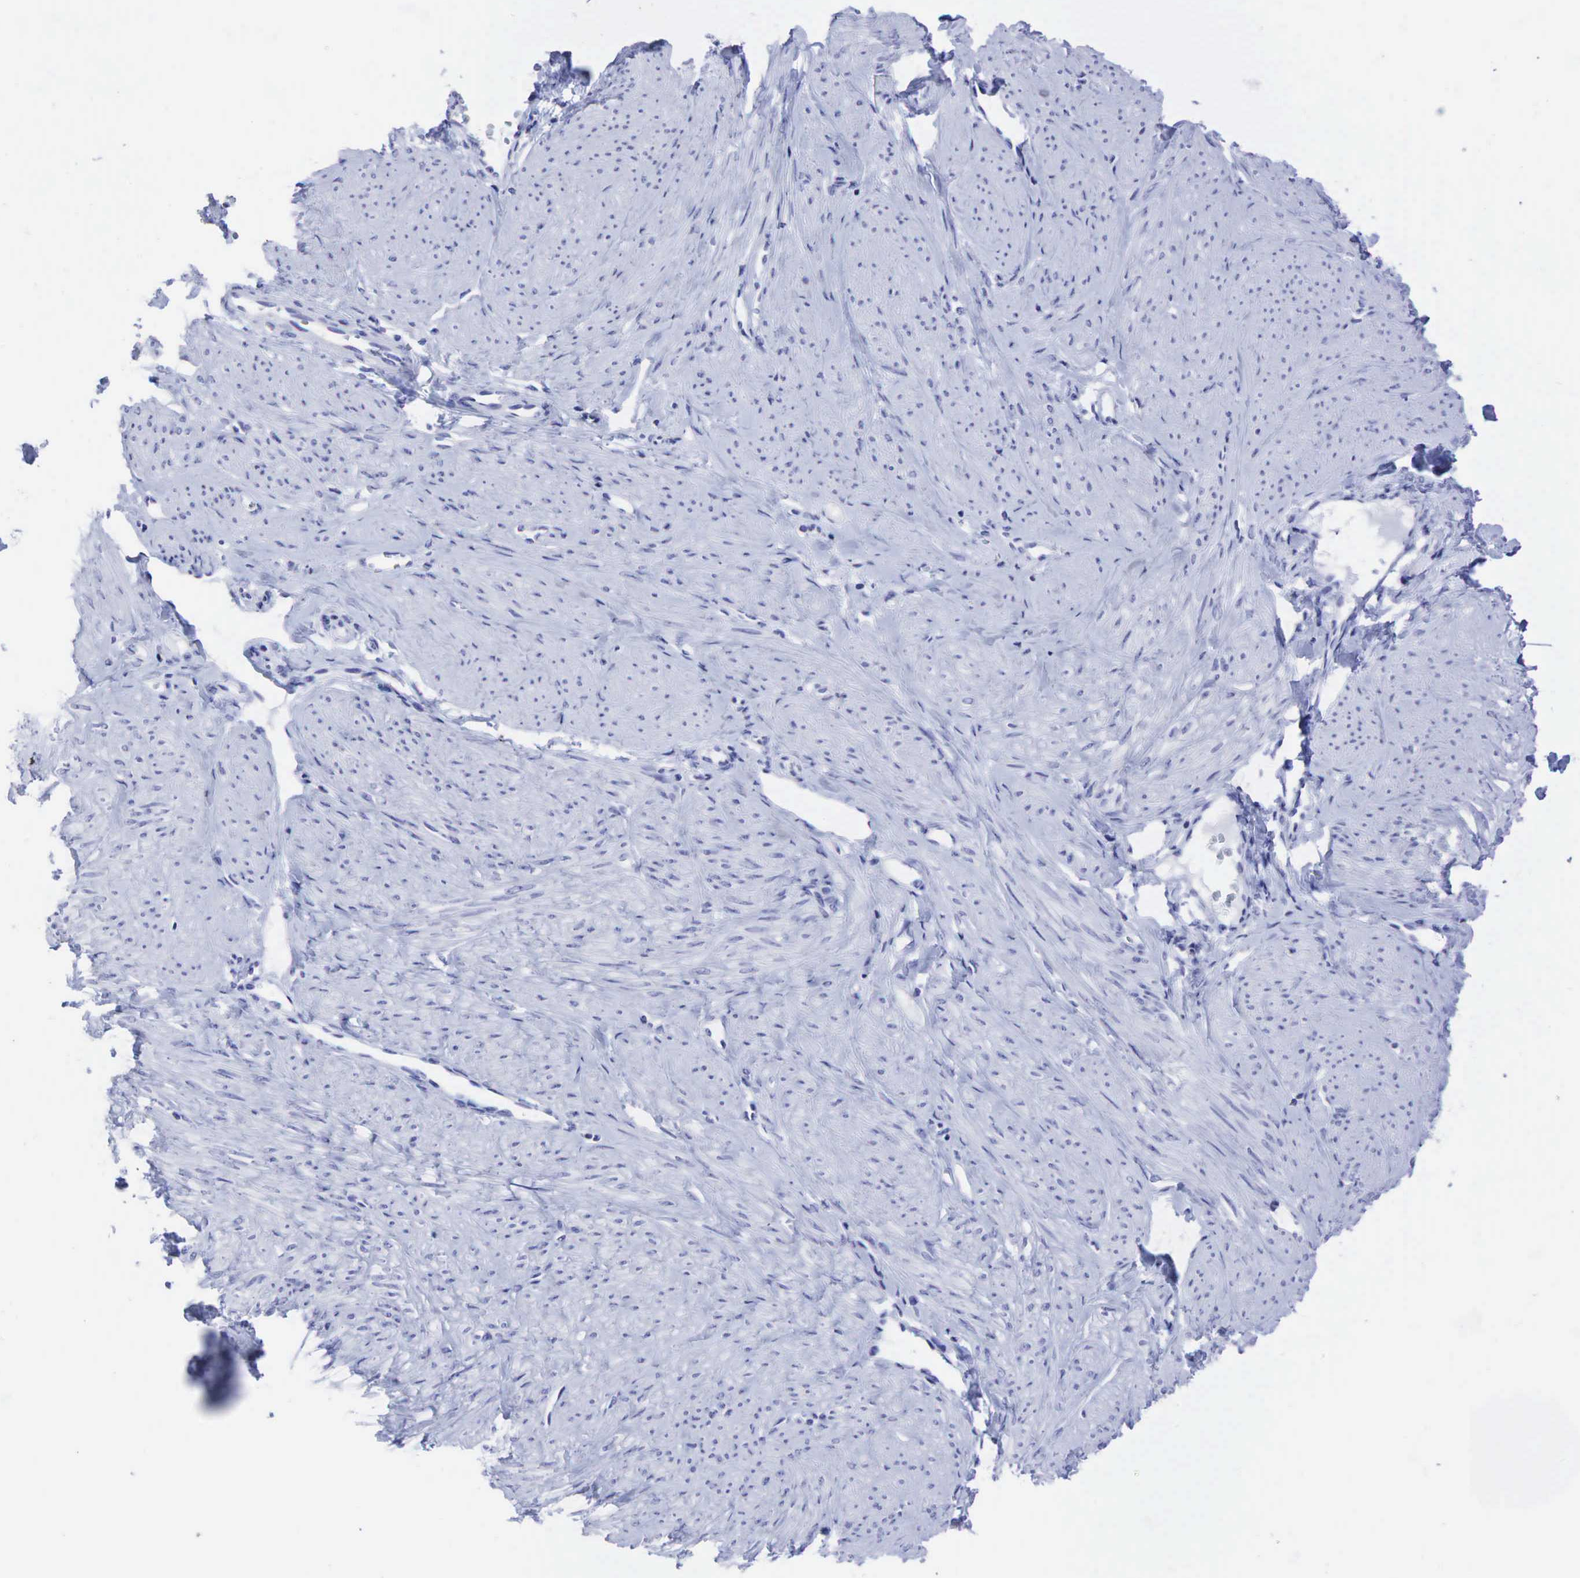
{"staining": {"intensity": "negative", "quantity": "none", "location": "none"}, "tissue": "smooth muscle", "cell_type": "Smooth muscle cells", "image_type": "normal", "snomed": [{"axis": "morphology", "description": "Normal tissue, NOS"}, {"axis": "topography", "description": "Uterus"}], "caption": "DAB (3,3'-diaminobenzidine) immunohistochemical staining of benign human smooth muscle displays no significant expression in smooth muscle cells. Brightfield microscopy of IHC stained with DAB (3,3'-diaminobenzidine) (brown) and hematoxylin (blue), captured at high magnification.", "gene": "CEACAM5", "patient": {"sex": "female", "age": 45}}